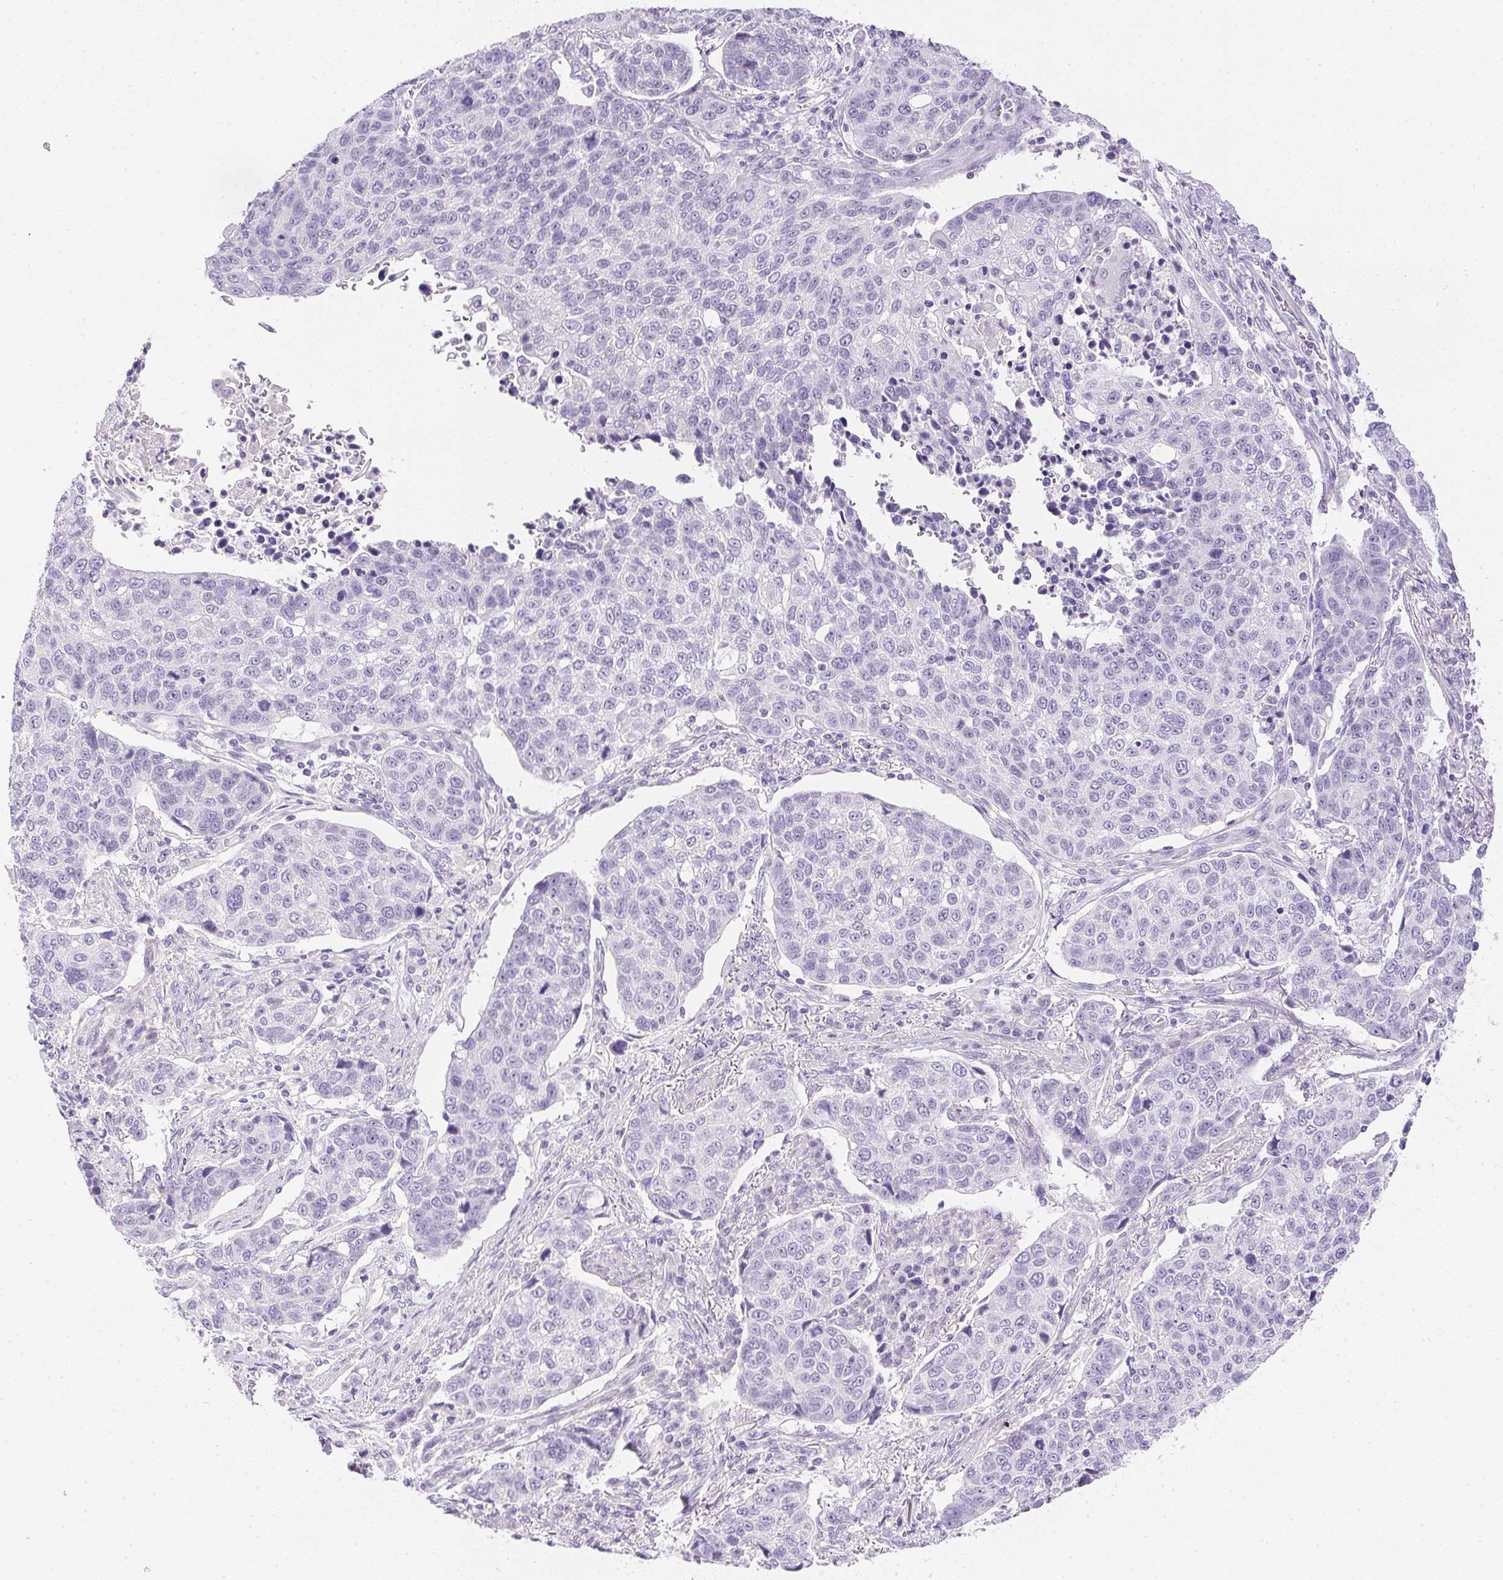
{"staining": {"intensity": "negative", "quantity": "none", "location": "none"}, "tissue": "lung cancer", "cell_type": "Tumor cells", "image_type": "cancer", "snomed": [{"axis": "morphology", "description": "Squamous cell carcinoma, NOS"}, {"axis": "topography", "description": "Lymph node"}, {"axis": "topography", "description": "Lung"}], "caption": "IHC of human lung cancer (squamous cell carcinoma) demonstrates no expression in tumor cells.", "gene": "CTRL", "patient": {"sex": "male", "age": 61}}